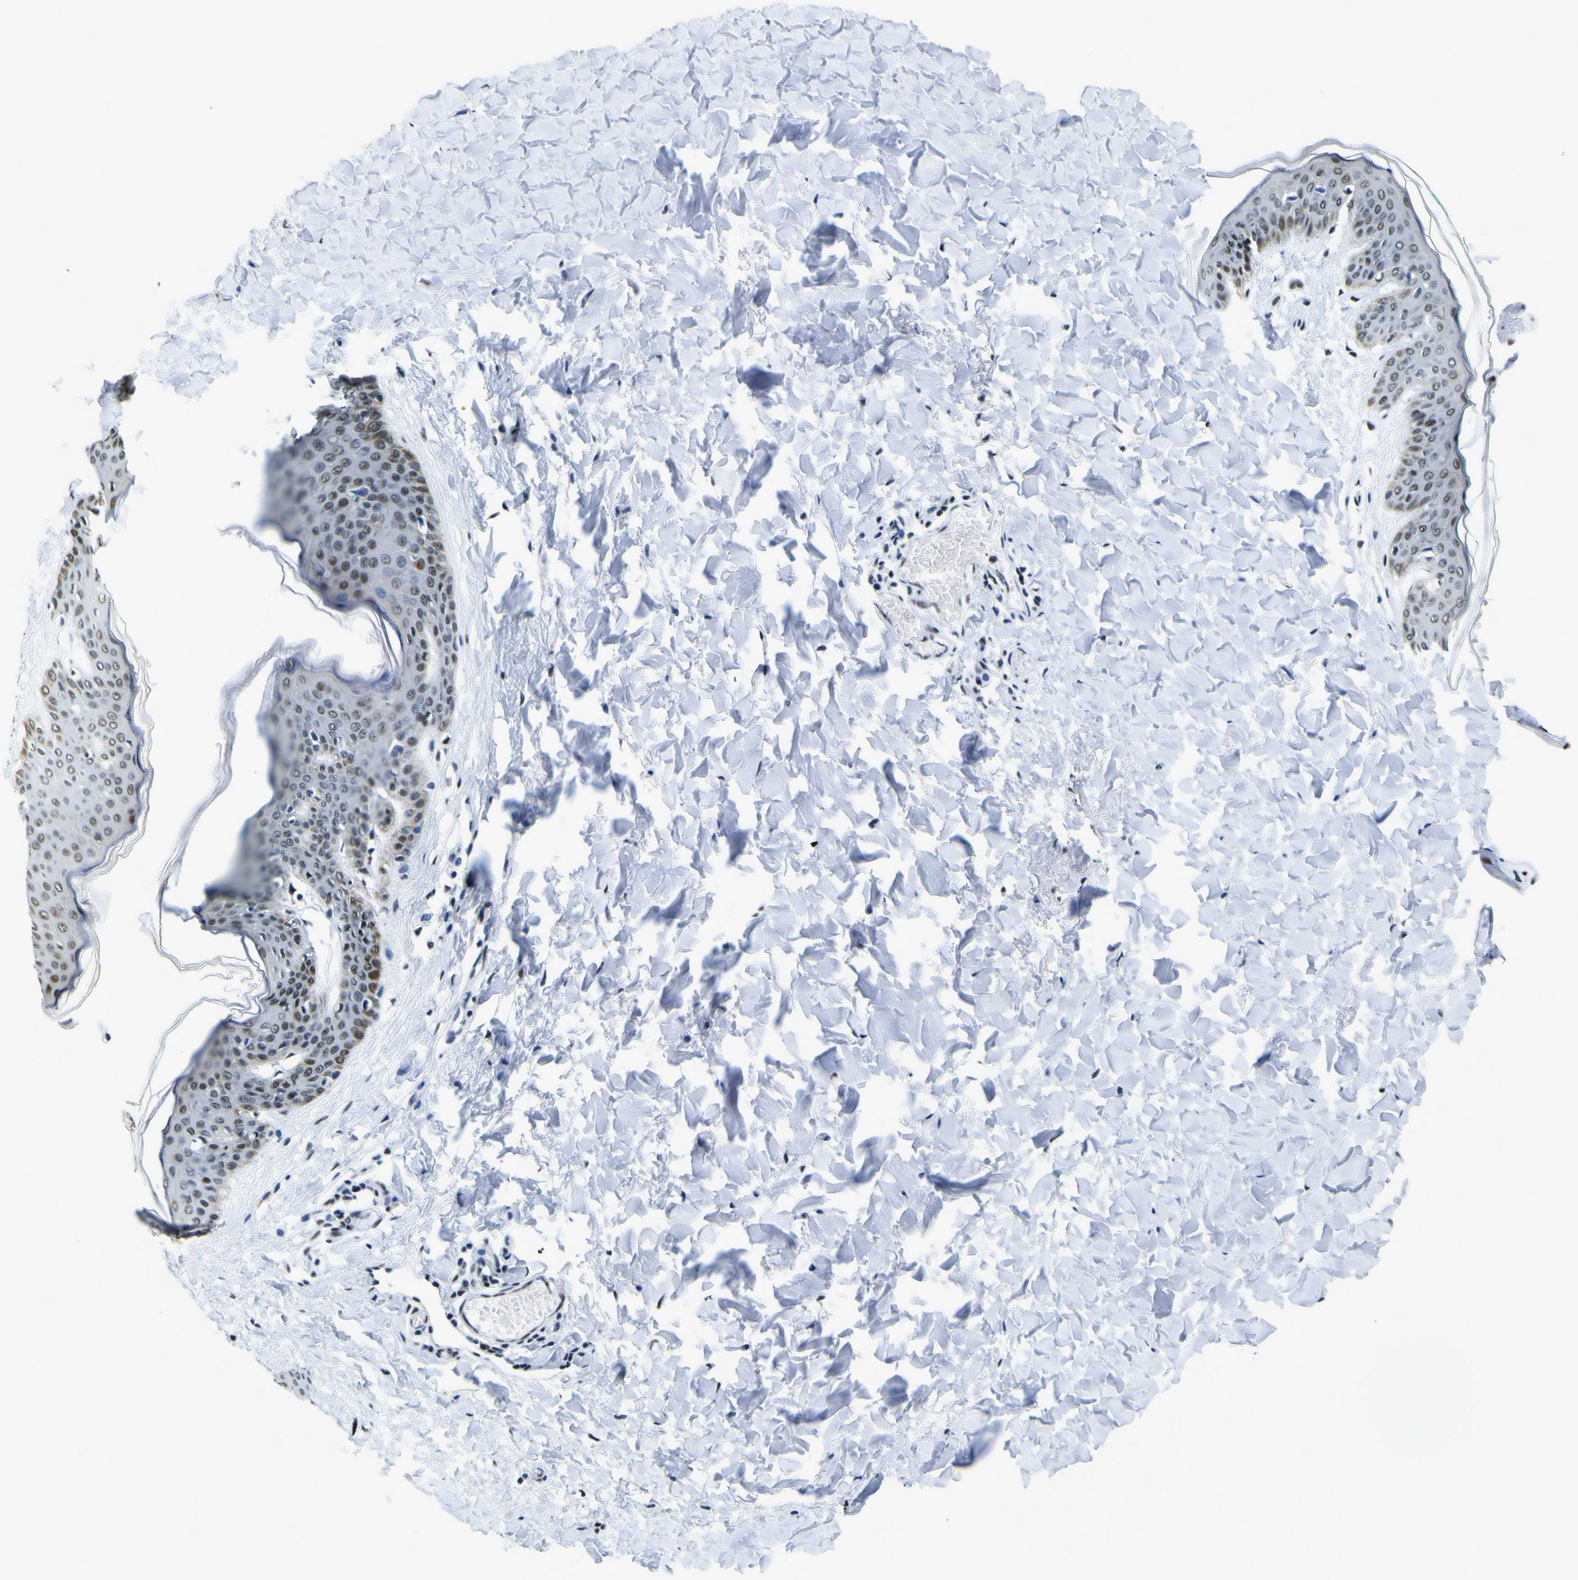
{"staining": {"intensity": "weak", "quantity": ">75%", "location": "nuclear"}, "tissue": "skin", "cell_type": "Fibroblasts", "image_type": "normal", "snomed": [{"axis": "morphology", "description": "Normal tissue, NOS"}, {"axis": "topography", "description": "Skin"}], "caption": "Immunohistochemical staining of benign human skin displays >75% levels of weak nuclear protein staining in about >75% of fibroblasts. The staining is performed using DAB (3,3'-diaminobenzidine) brown chromogen to label protein expression. The nuclei are counter-stained blue using hematoxylin.", "gene": "SP1", "patient": {"sex": "female", "age": 17}}